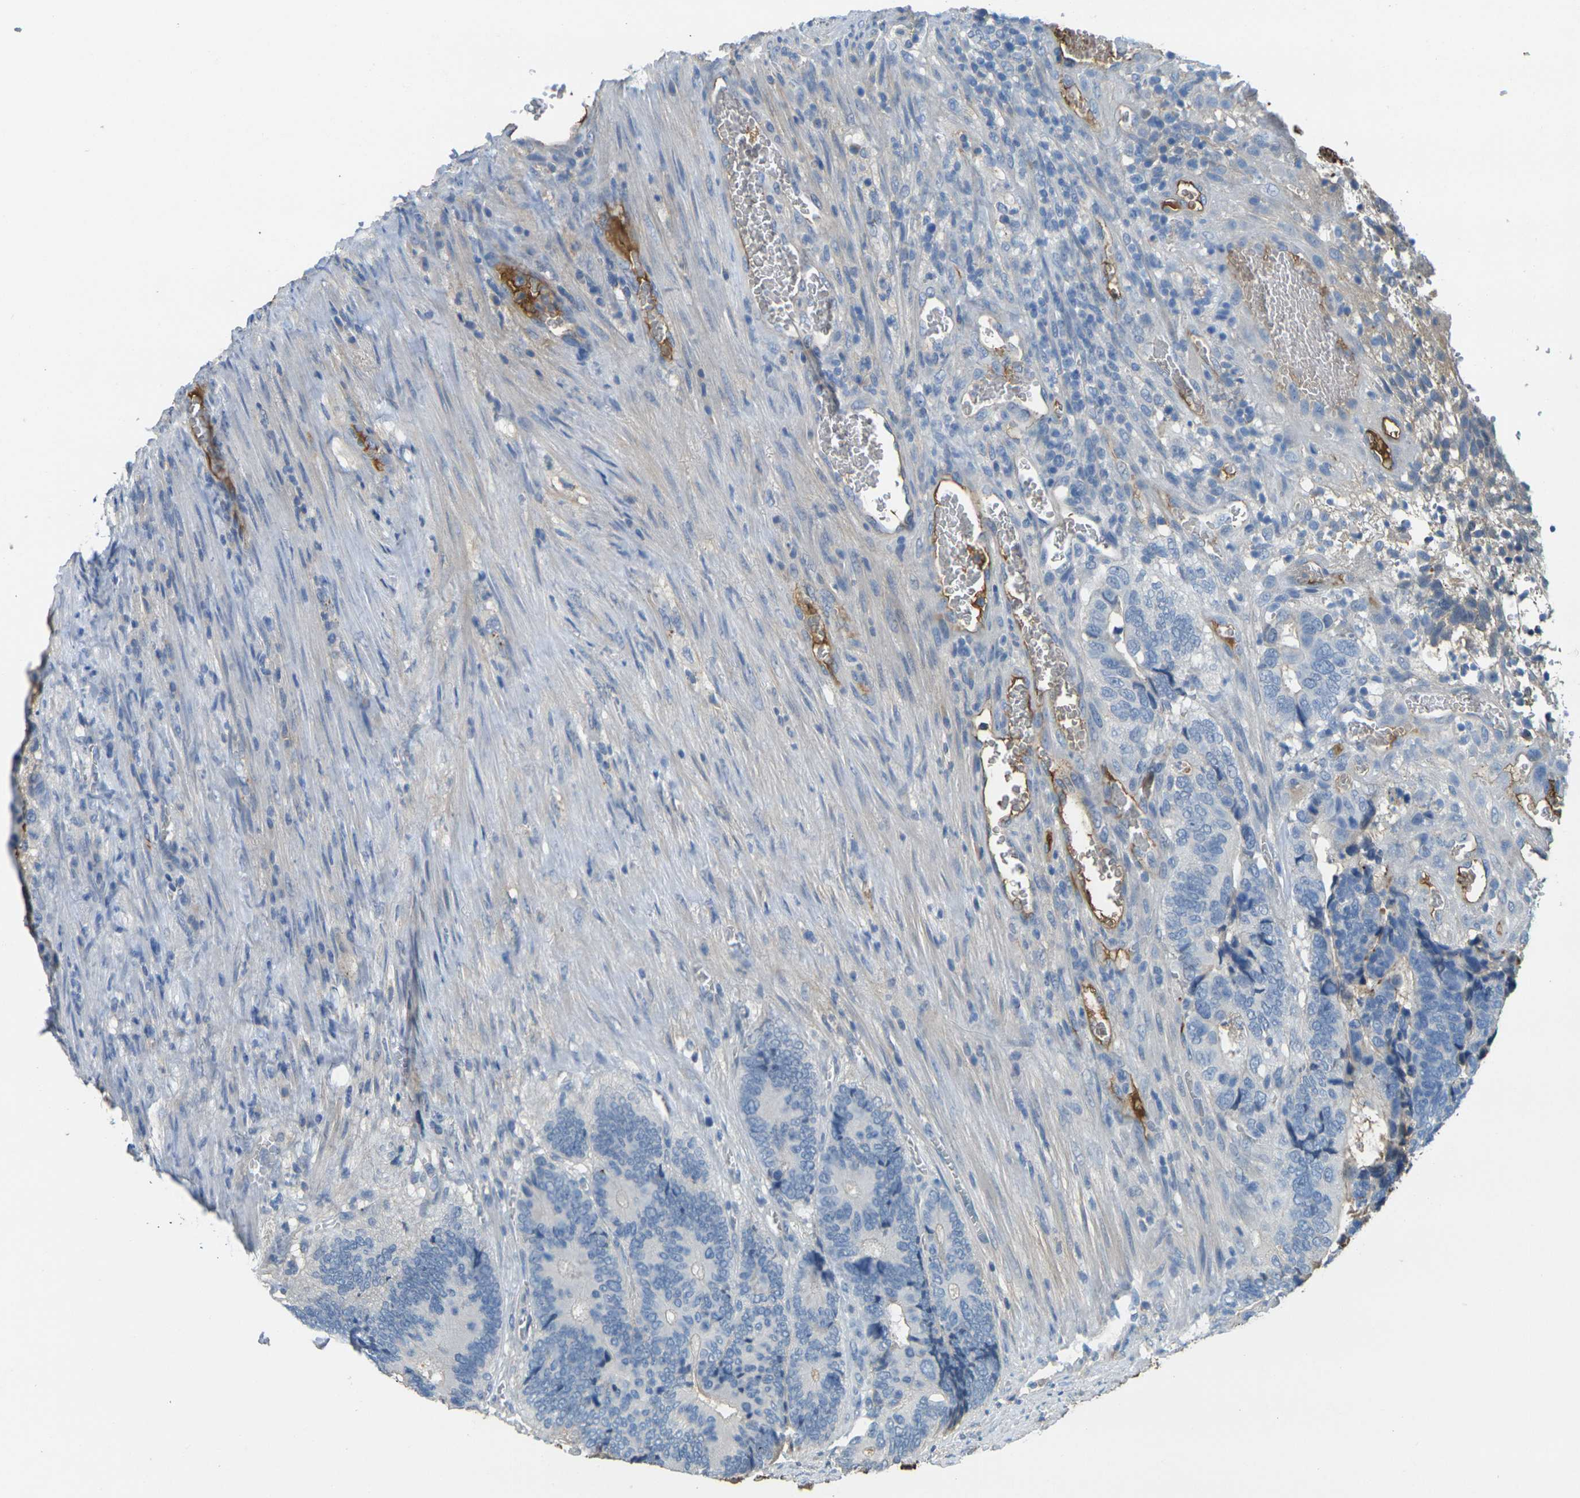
{"staining": {"intensity": "negative", "quantity": "none", "location": "none"}, "tissue": "colorectal cancer", "cell_type": "Tumor cells", "image_type": "cancer", "snomed": [{"axis": "morphology", "description": "Adenocarcinoma, NOS"}, {"axis": "topography", "description": "Colon"}], "caption": "Tumor cells show no significant protein expression in adenocarcinoma (colorectal). The staining was performed using DAB (3,3'-diaminobenzidine) to visualize the protein expression in brown, while the nuclei were stained in blue with hematoxylin (Magnification: 20x).", "gene": "PLCD1", "patient": {"sex": "male", "age": 72}}